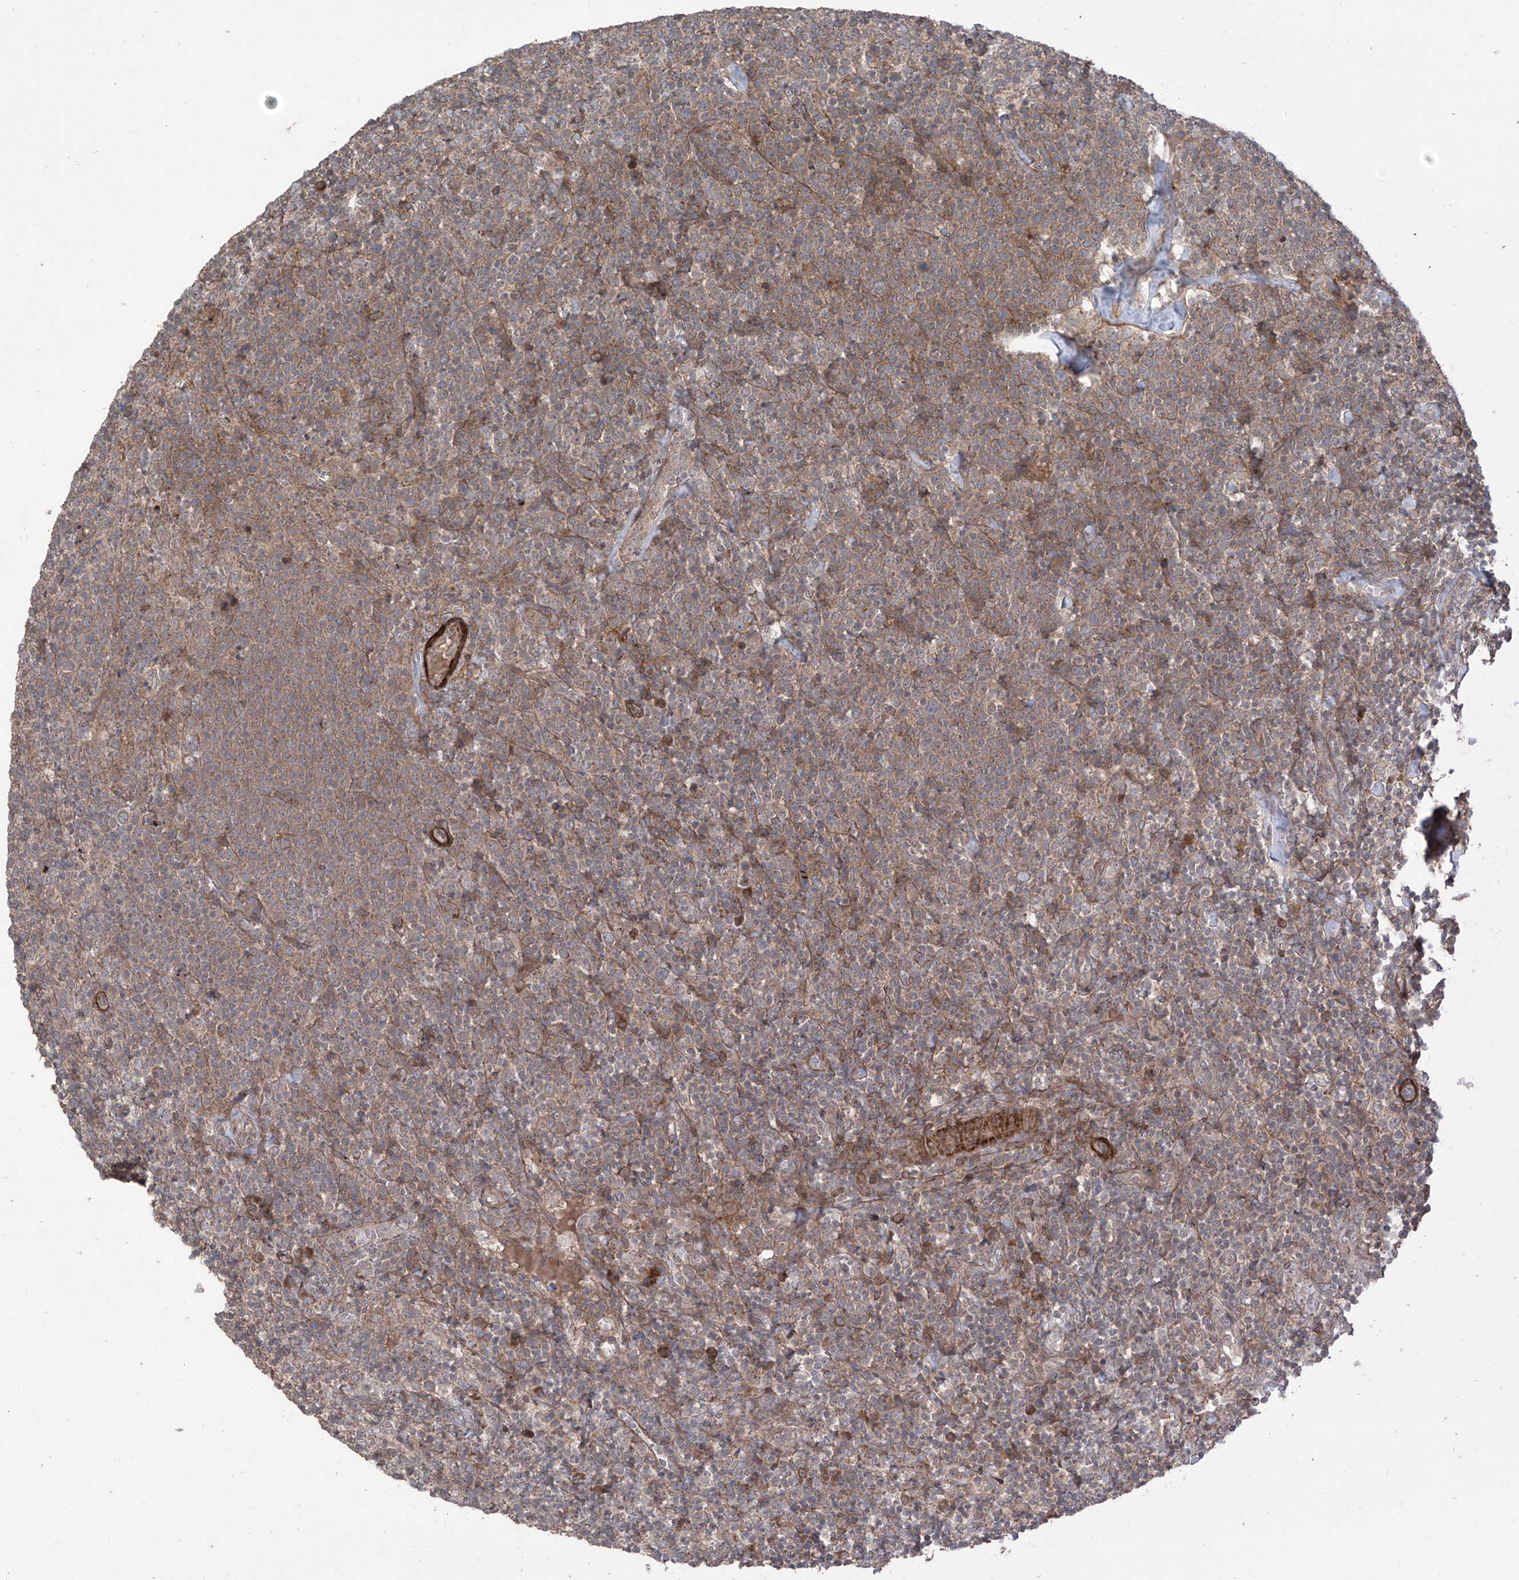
{"staining": {"intensity": "moderate", "quantity": ">75%", "location": "cytoplasmic/membranous"}, "tissue": "lymphoma", "cell_type": "Tumor cells", "image_type": "cancer", "snomed": [{"axis": "morphology", "description": "Malignant lymphoma, non-Hodgkin's type, High grade"}, {"axis": "topography", "description": "Lymph node"}], "caption": "The micrograph displays immunohistochemical staining of high-grade malignant lymphoma, non-Hodgkin's type. There is moderate cytoplasmic/membranous staining is appreciated in approximately >75% of tumor cells. Nuclei are stained in blue.", "gene": "LRRC74A", "patient": {"sex": "male", "age": 61}}